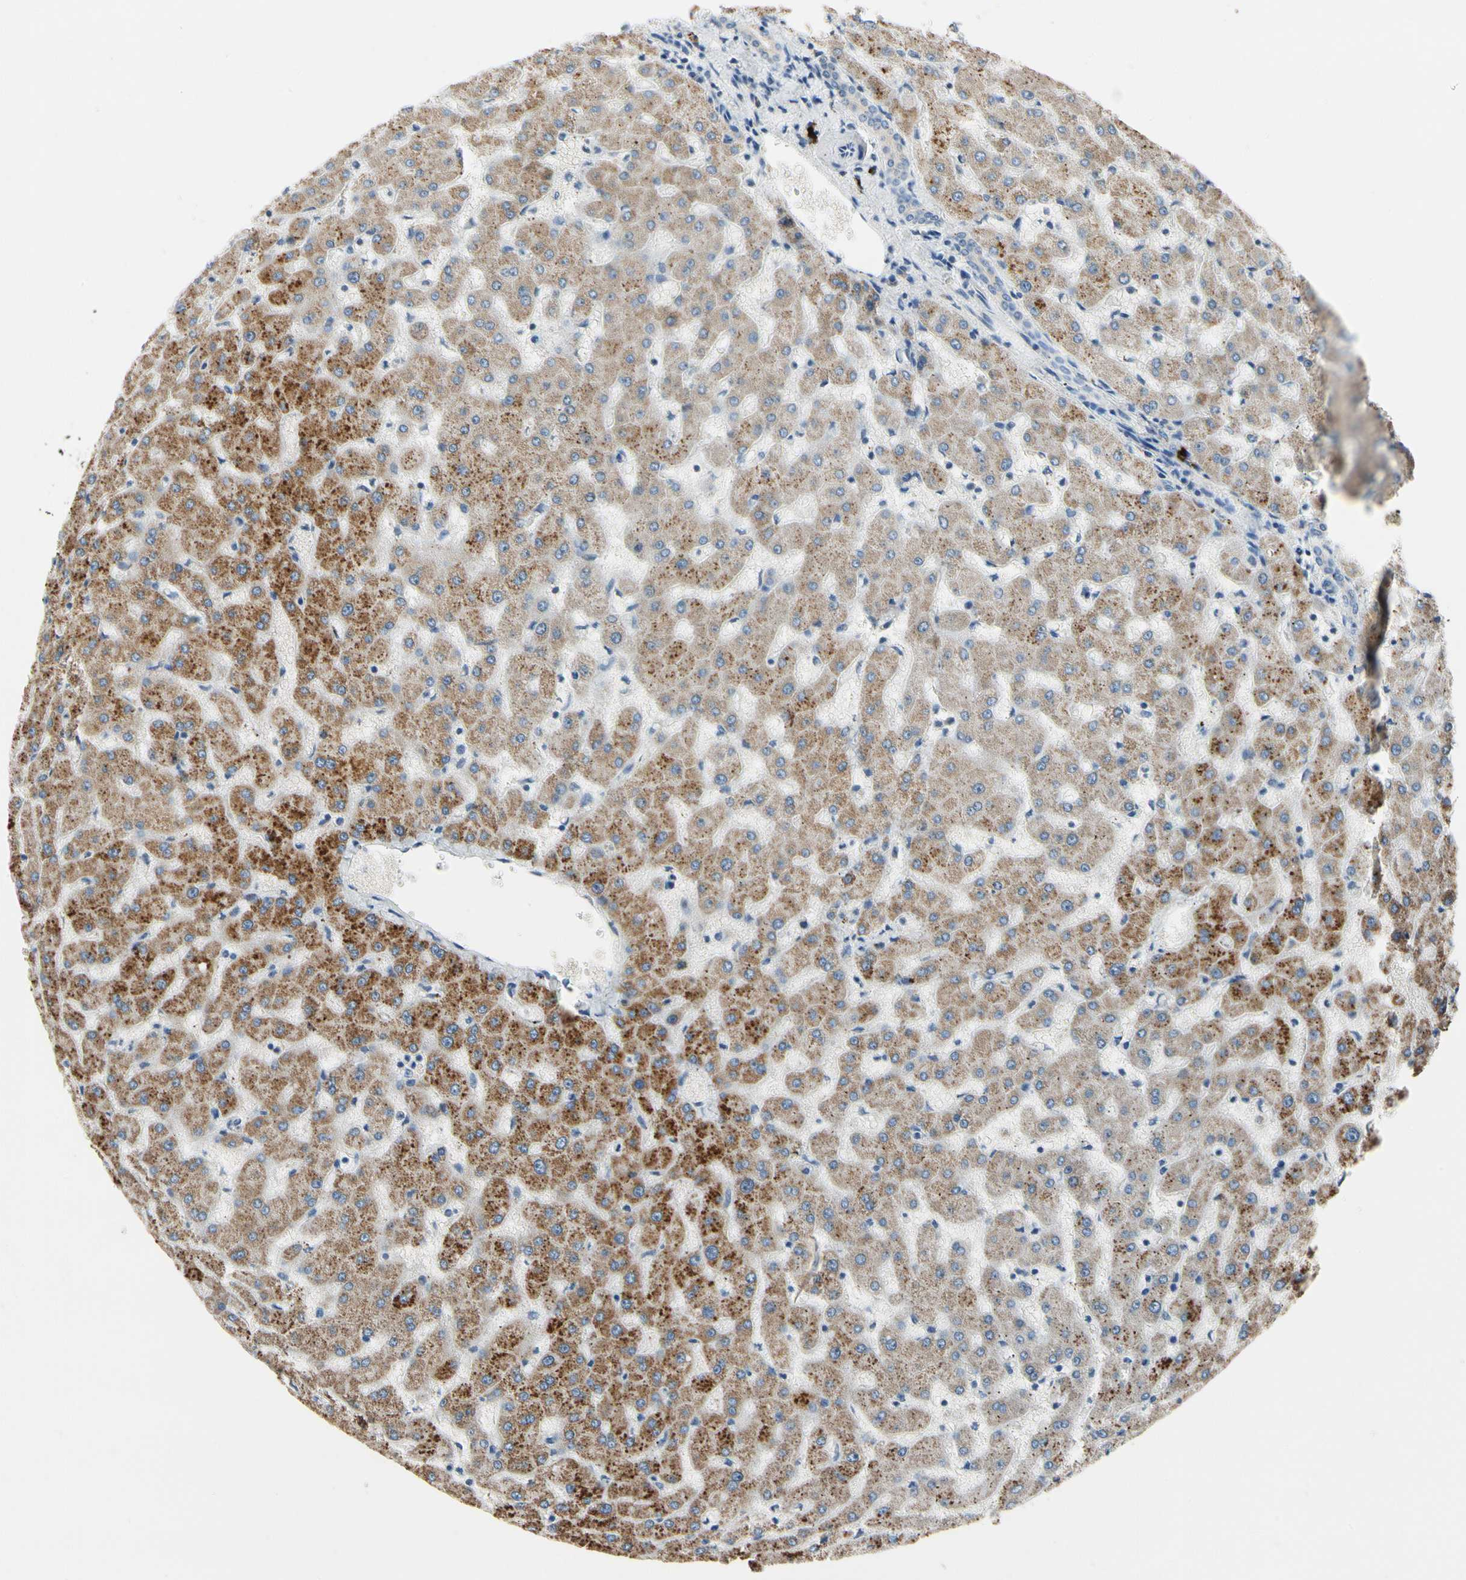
{"staining": {"intensity": "negative", "quantity": "none", "location": "none"}, "tissue": "liver", "cell_type": "Cholangiocytes", "image_type": "normal", "snomed": [{"axis": "morphology", "description": "Normal tissue, NOS"}, {"axis": "topography", "description": "Liver"}], "caption": "Histopathology image shows no significant protein staining in cholangiocytes of unremarkable liver.", "gene": "CPA3", "patient": {"sex": "female", "age": 63}}